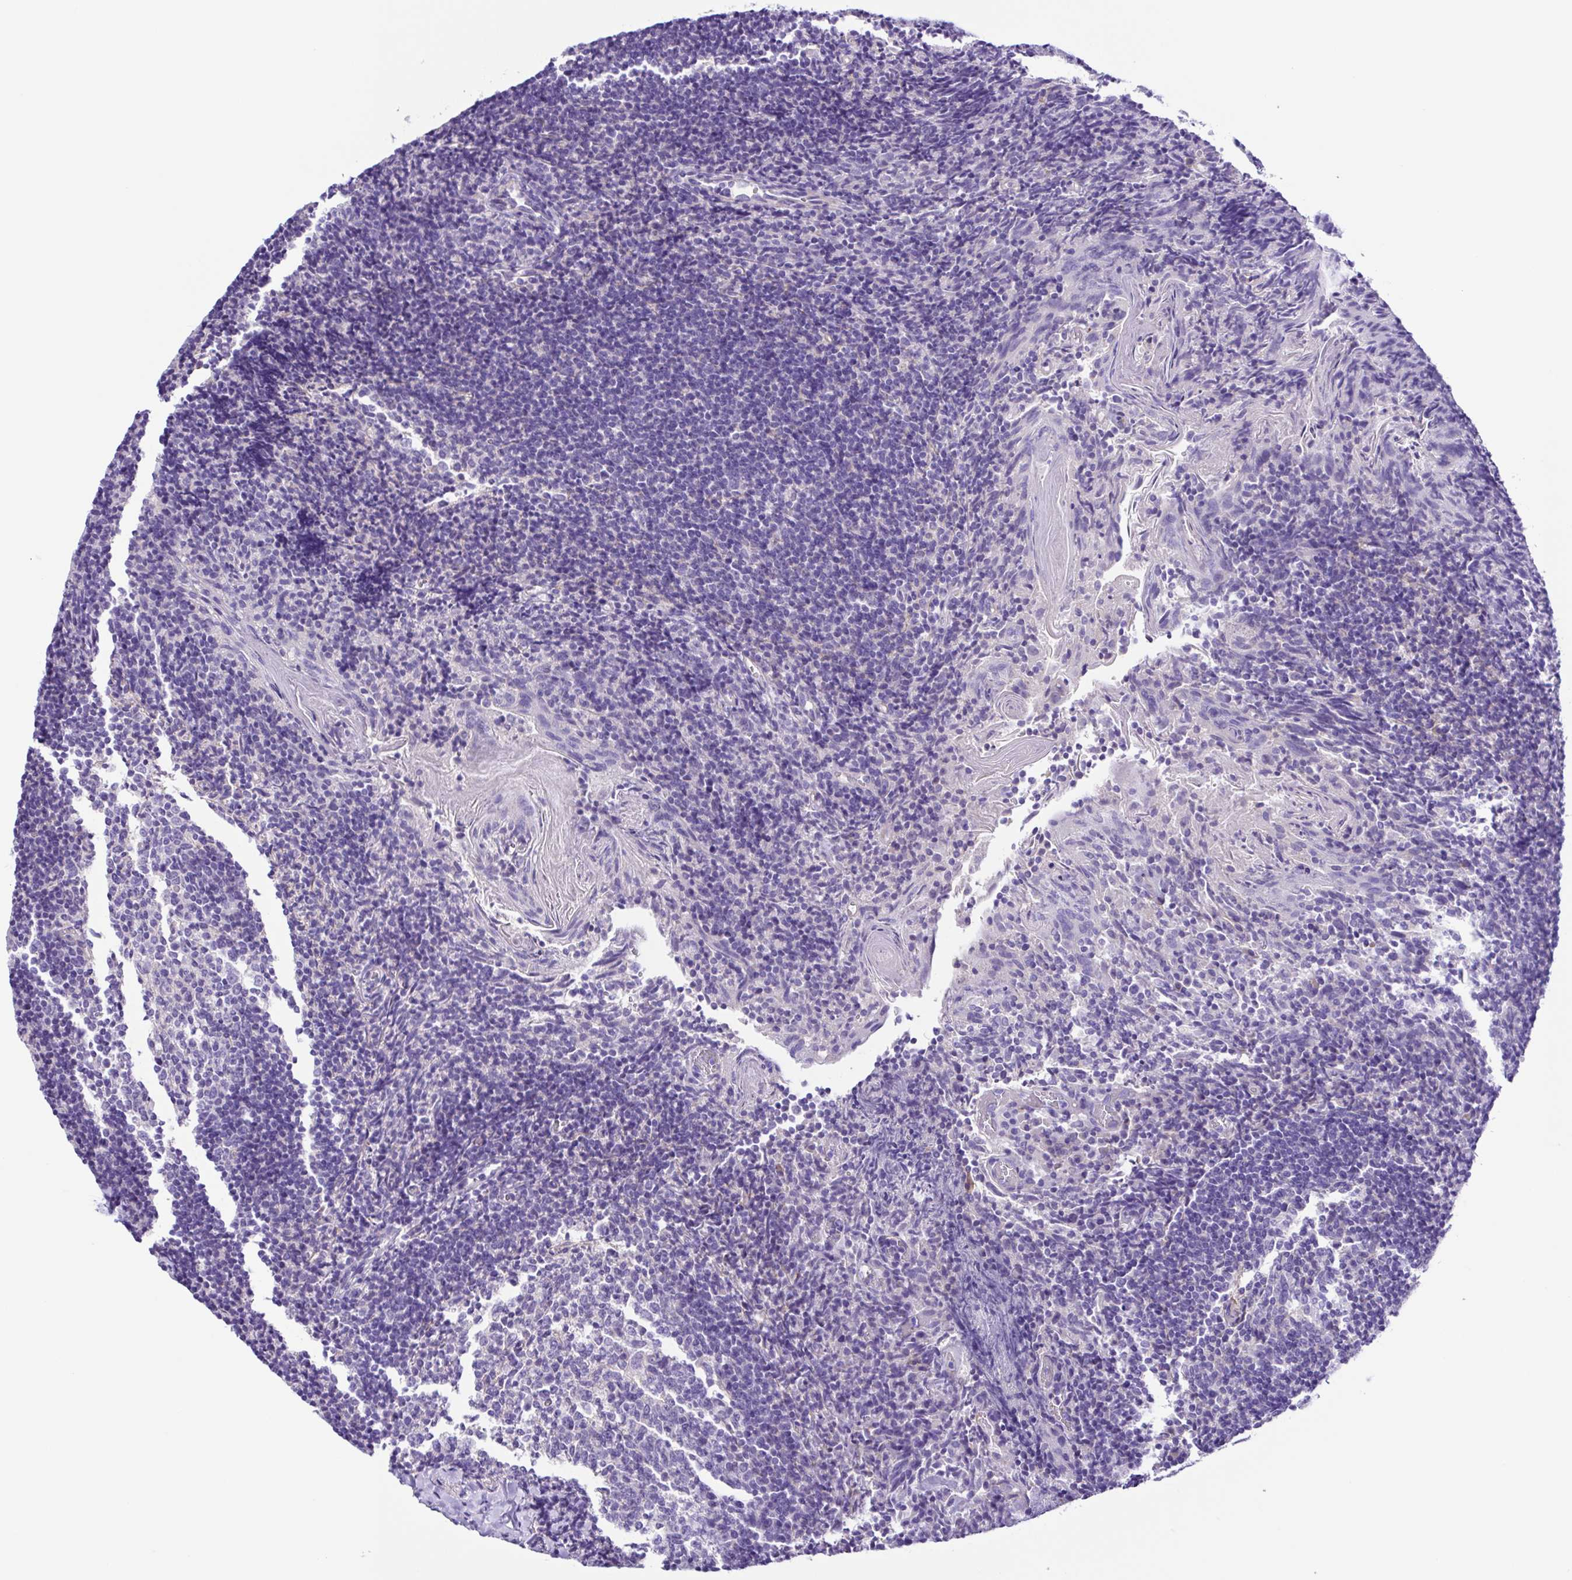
{"staining": {"intensity": "weak", "quantity": "<25%", "location": "cytoplasmic/membranous"}, "tissue": "tonsil", "cell_type": "Germinal center cells", "image_type": "normal", "snomed": [{"axis": "morphology", "description": "Normal tissue, NOS"}, {"axis": "topography", "description": "Tonsil"}], "caption": "Immunohistochemistry (IHC) of benign human tonsil displays no expression in germinal center cells.", "gene": "ISM2", "patient": {"sex": "female", "age": 10}}